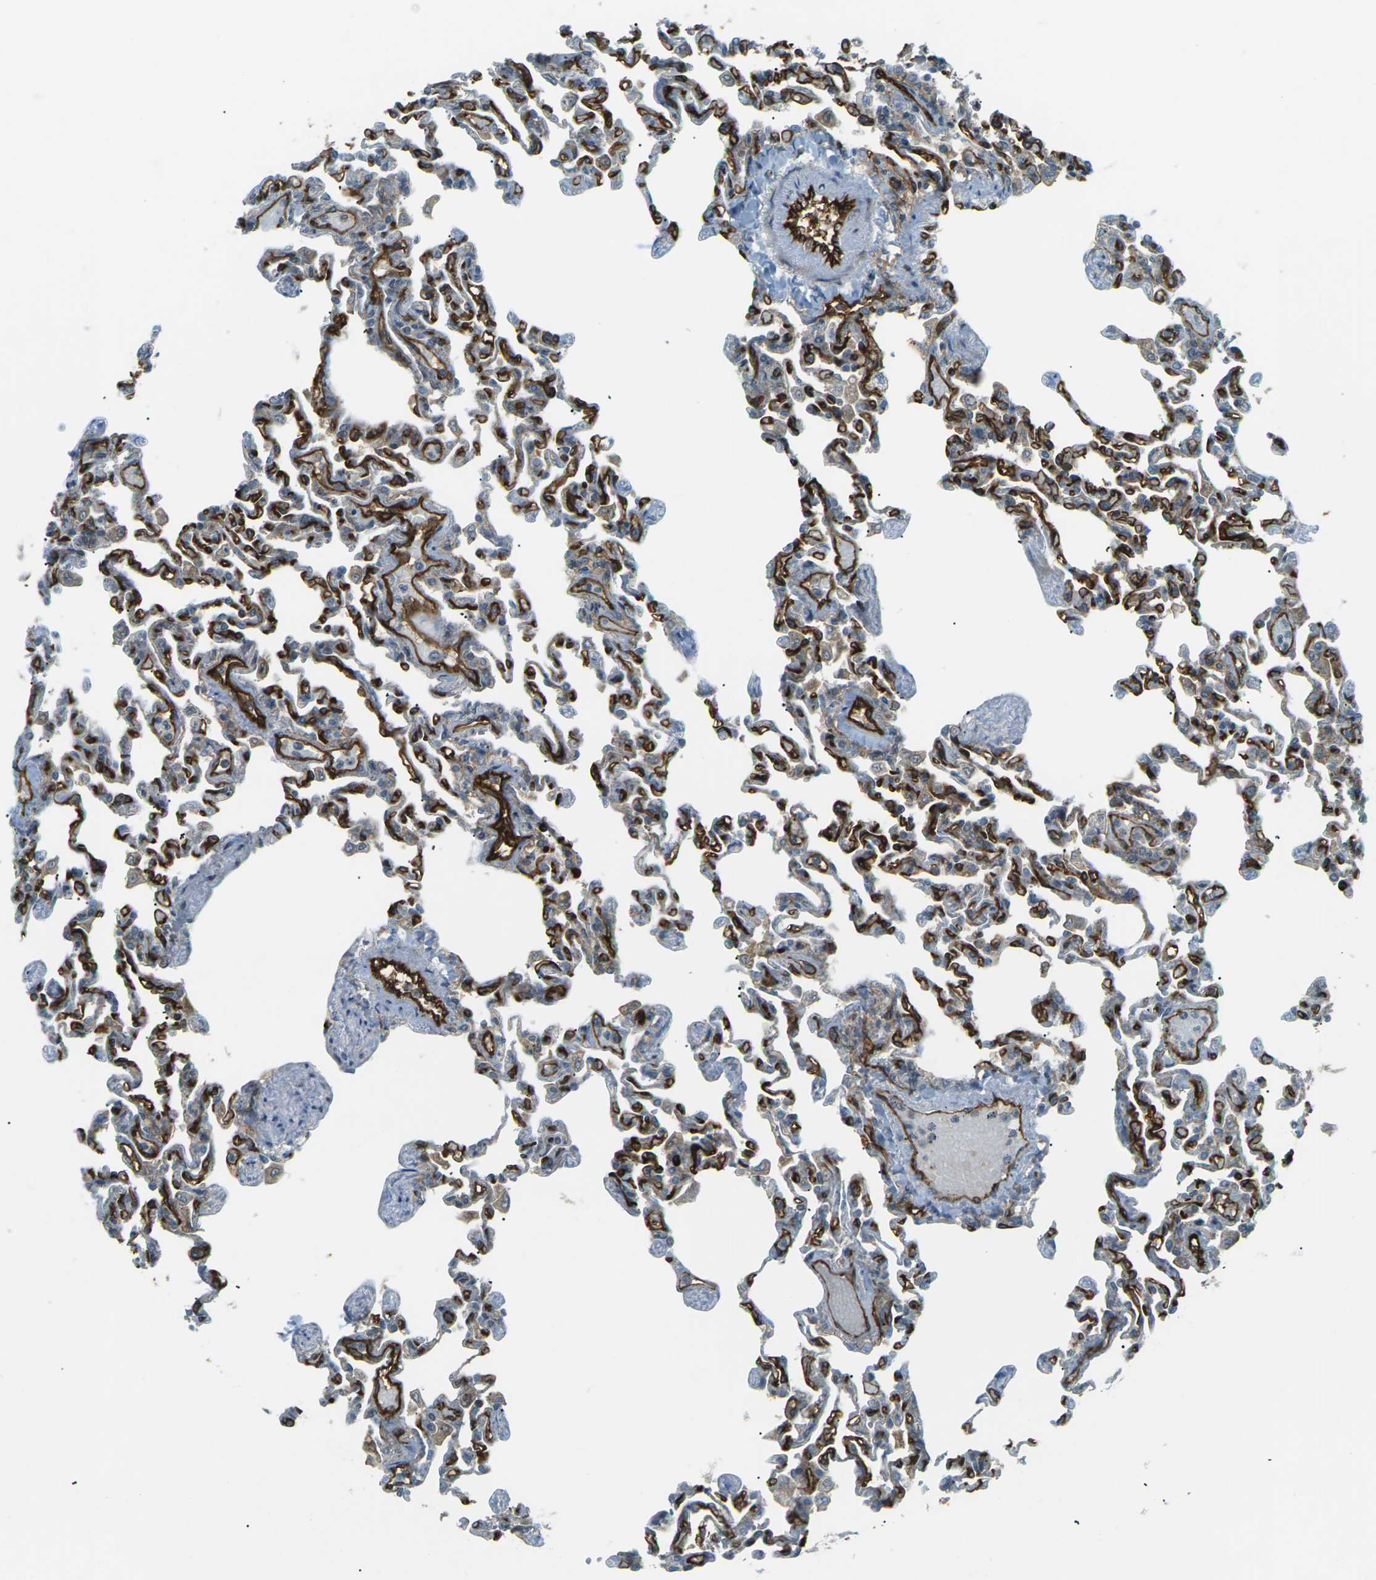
{"staining": {"intensity": "negative", "quantity": "none", "location": "none"}, "tissue": "lung", "cell_type": "Alveolar cells", "image_type": "normal", "snomed": [{"axis": "morphology", "description": "Normal tissue, NOS"}, {"axis": "topography", "description": "Lung"}], "caption": "A photomicrograph of lung stained for a protein exhibits no brown staining in alveolar cells. (DAB immunohistochemistry, high magnification).", "gene": "S1PR1", "patient": {"sex": "male", "age": 21}}